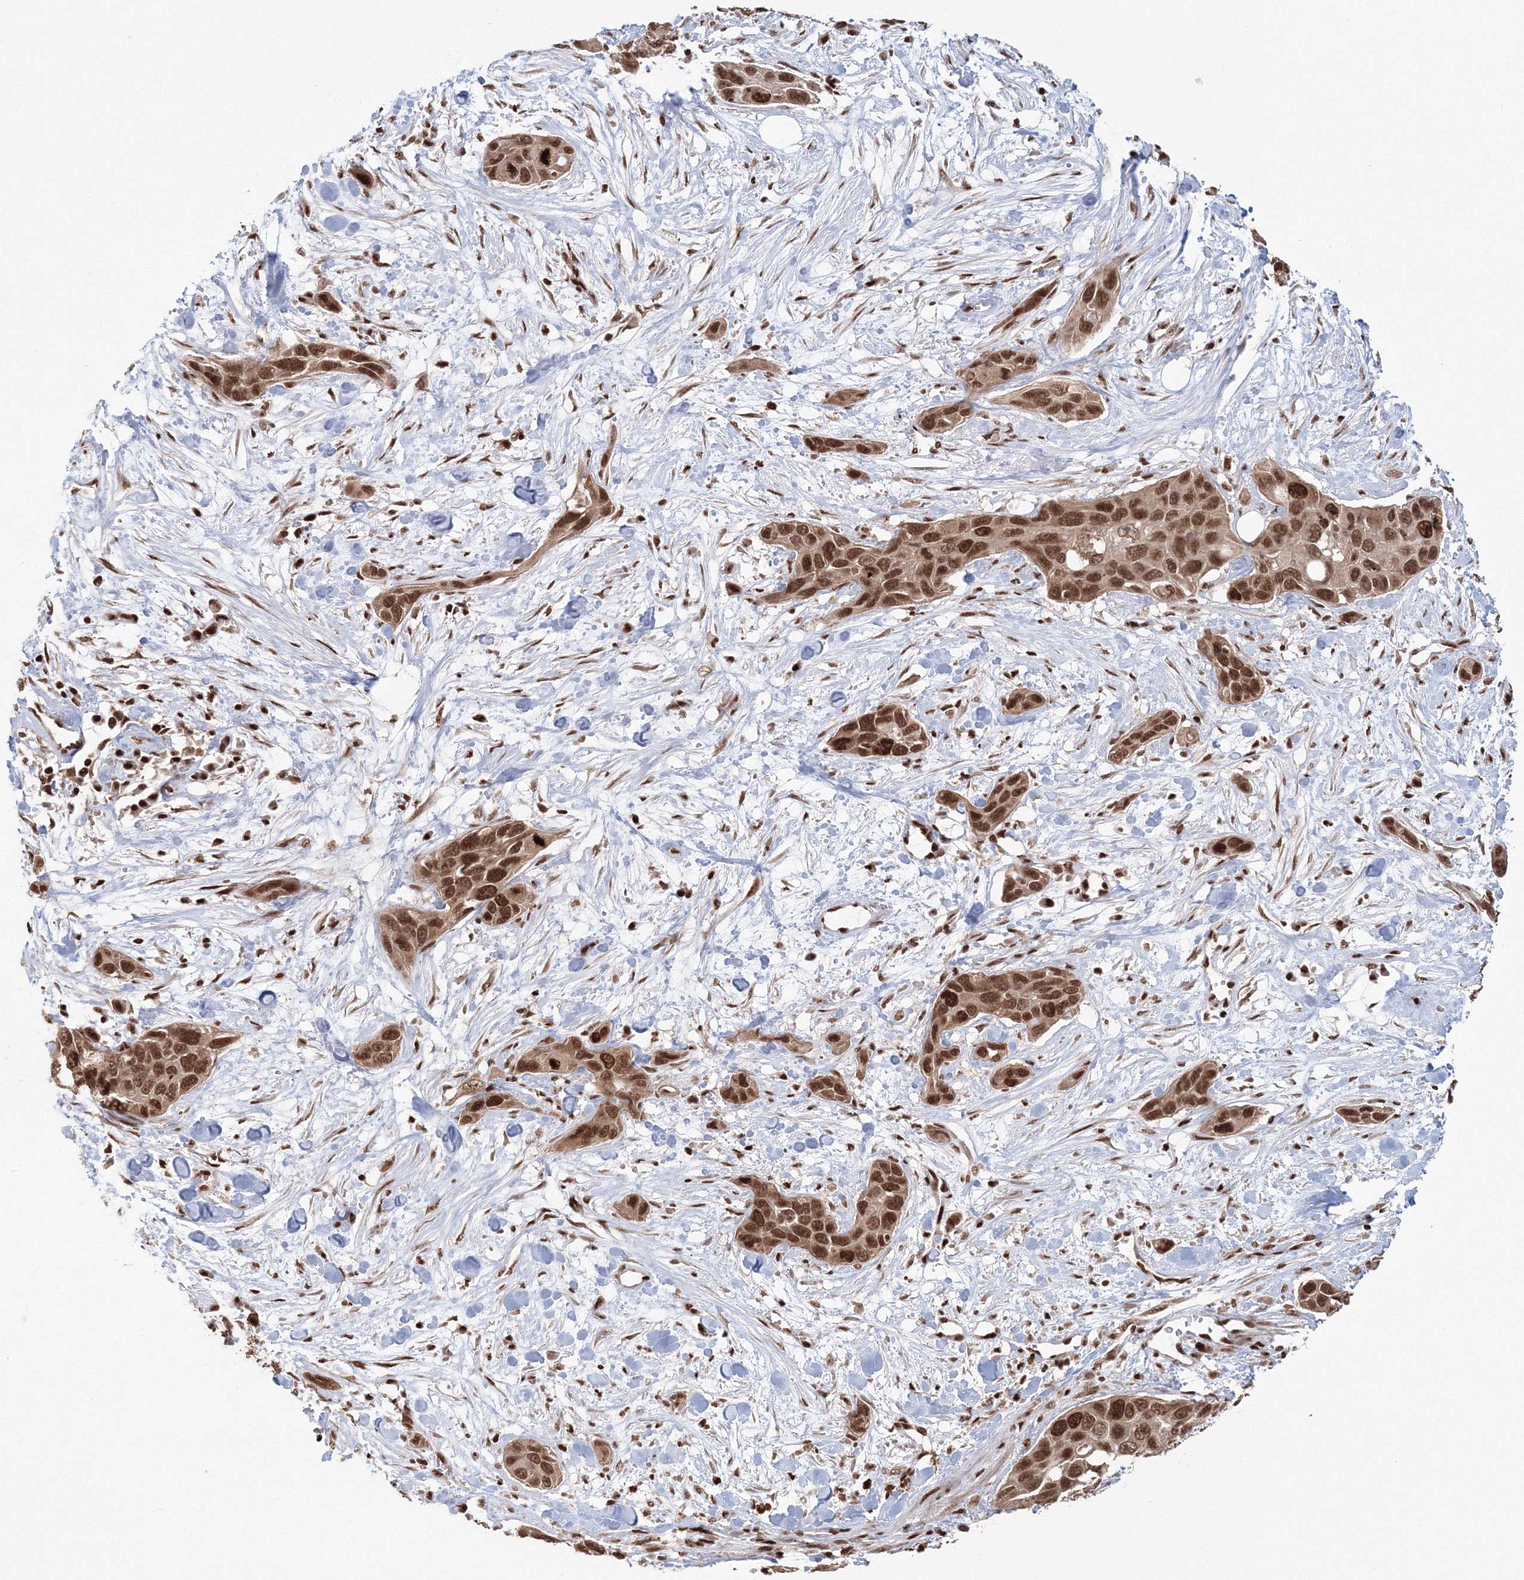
{"staining": {"intensity": "strong", "quantity": ">75%", "location": "nuclear"}, "tissue": "pancreatic cancer", "cell_type": "Tumor cells", "image_type": "cancer", "snomed": [{"axis": "morphology", "description": "Adenocarcinoma, NOS"}, {"axis": "topography", "description": "Pancreas"}], "caption": "Immunohistochemistry (IHC) image of pancreatic adenocarcinoma stained for a protein (brown), which demonstrates high levels of strong nuclear positivity in approximately >75% of tumor cells.", "gene": "KIF20A", "patient": {"sex": "female", "age": 60}}